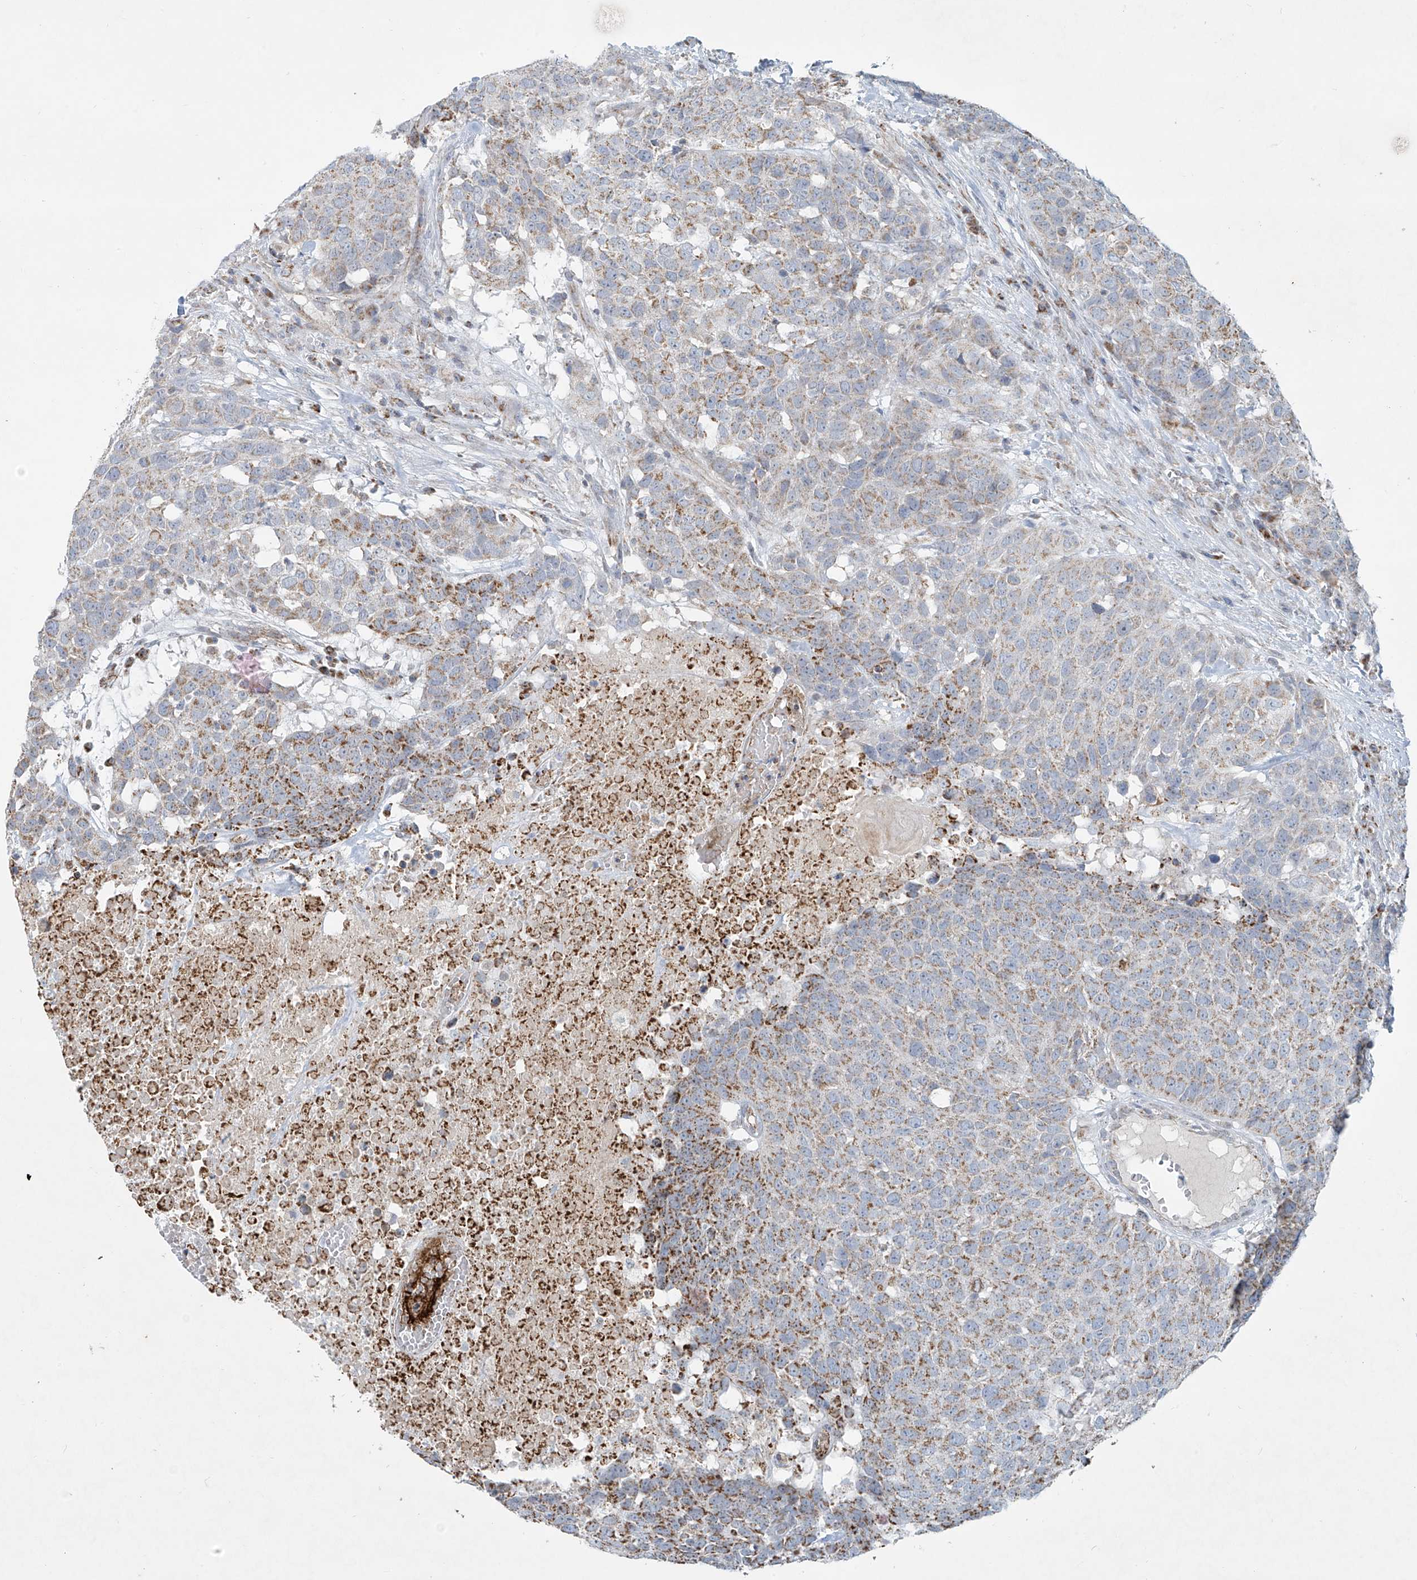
{"staining": {"intensity": "moderate", "quantity": "25%-75%", "location": "cytoplasmic/membranous"}, "tissue": "head and neck cancer", "cell_type": "Tumor cells", "image_type": "cancer", "snomed": [{"axis": "morphology", "description": "Squamous cell carcinoma, NOS"}, {"axis": "topography", "description": "Head-Neck"}], "caption": "IHC image of neoplastic tissue: human head and neck squamous cell carcinoma stained using IHC shows medium levels of moderate protein expression localized specifically in the cytoplasmic/membranous of tumor cells, appearing as a cytoplasmic/membranous brown color.", "gene": "SMDT1", "patient": {"sex": "male", "age": 66}}